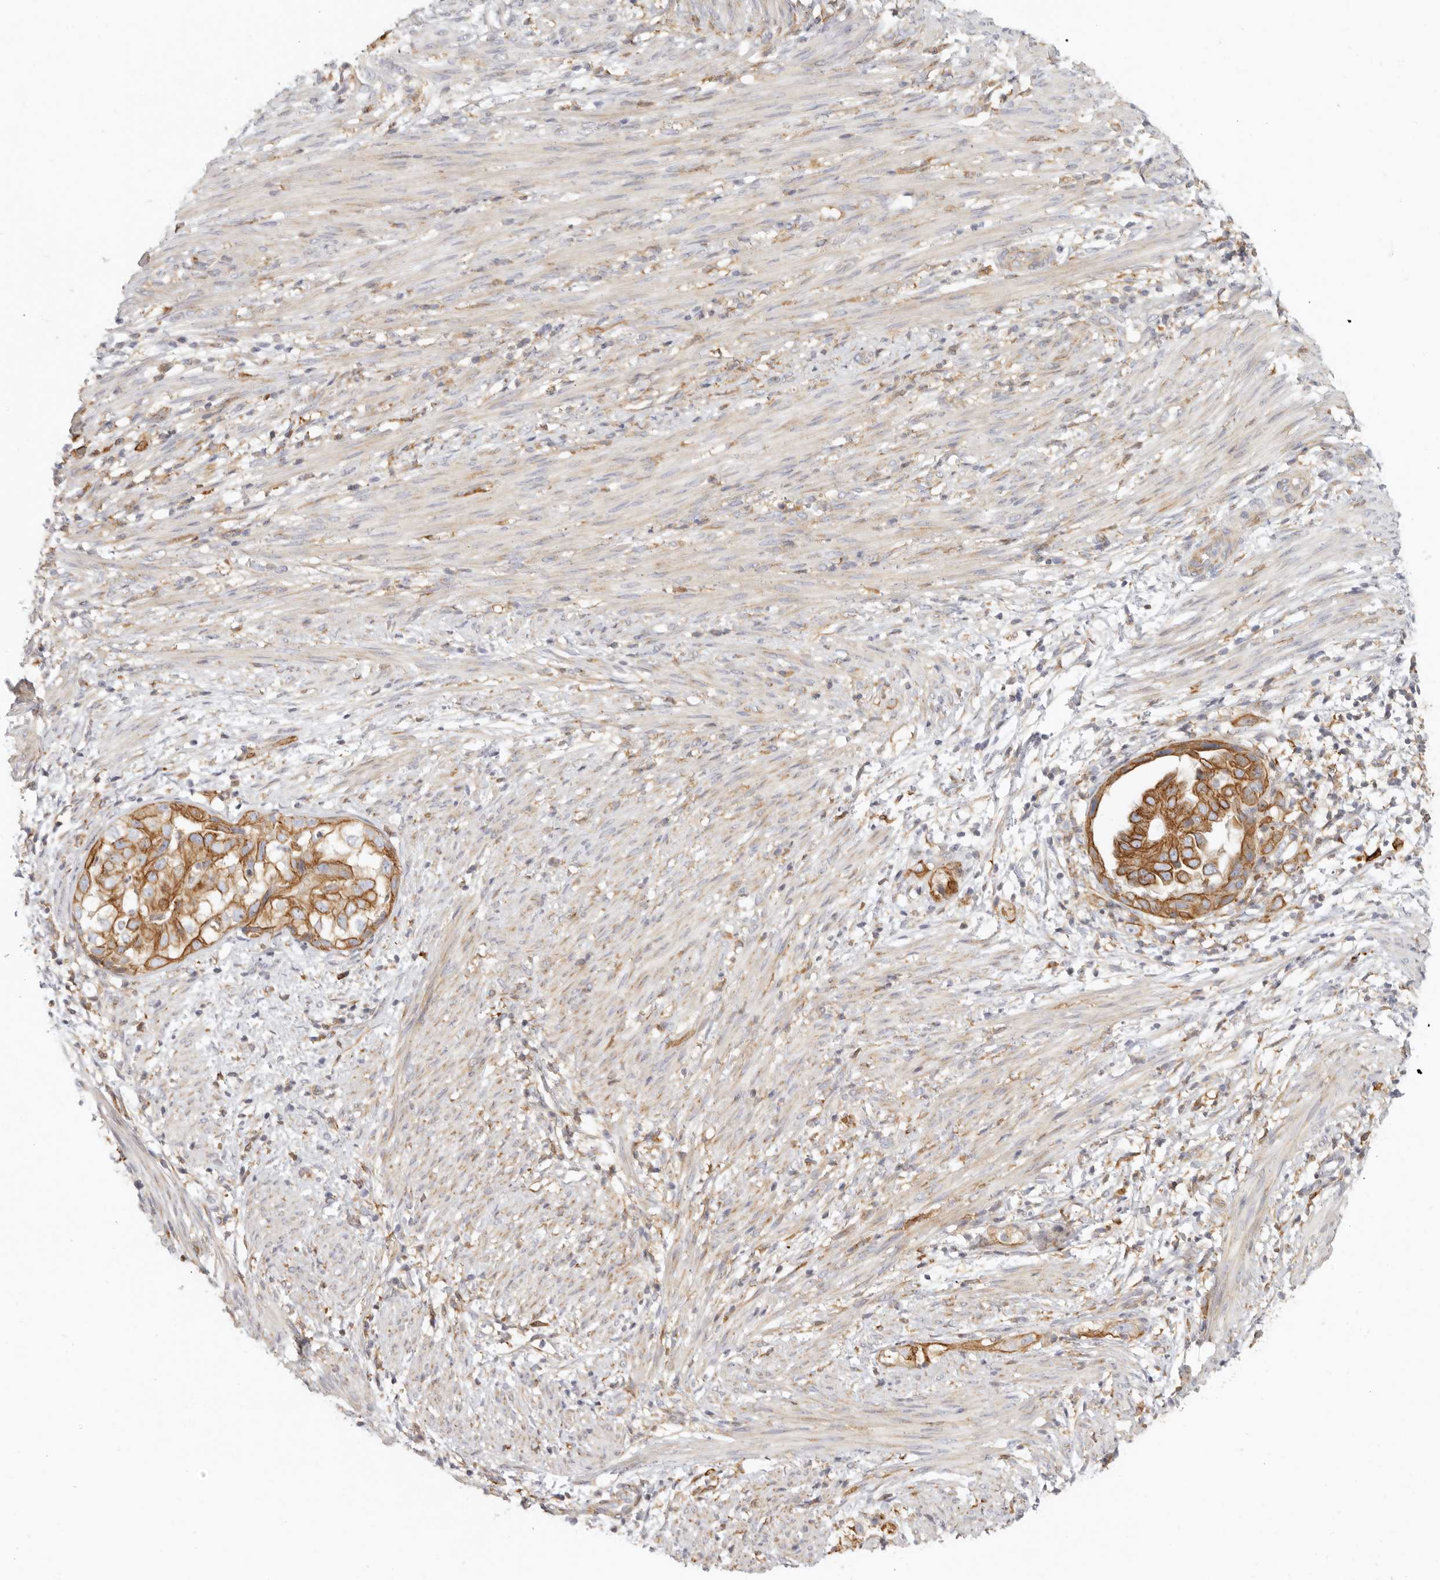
{"staining": {"intensity": "moderate", "quantity": ">75%", "location": "cytoplasmic/membranous"}, "tissue": "endometrial cancer", "cell_type": "Tumor cells", "image_type": "cancer", "snomed": [{"axis": "morphology", "description": "Adenocarcinoma, NOS"}, {"axis": "topography", "description": "Endometrium"}], "caption": "High-power microscopy captured an IHC photomicrograph of adenocarcinoma (endometrial), revealing moderate cytoplasmic/membranous expression in about >75% of tumor cells.", "gene": "NIBAN1", "patient": {"sex": "female", "age": 85}}